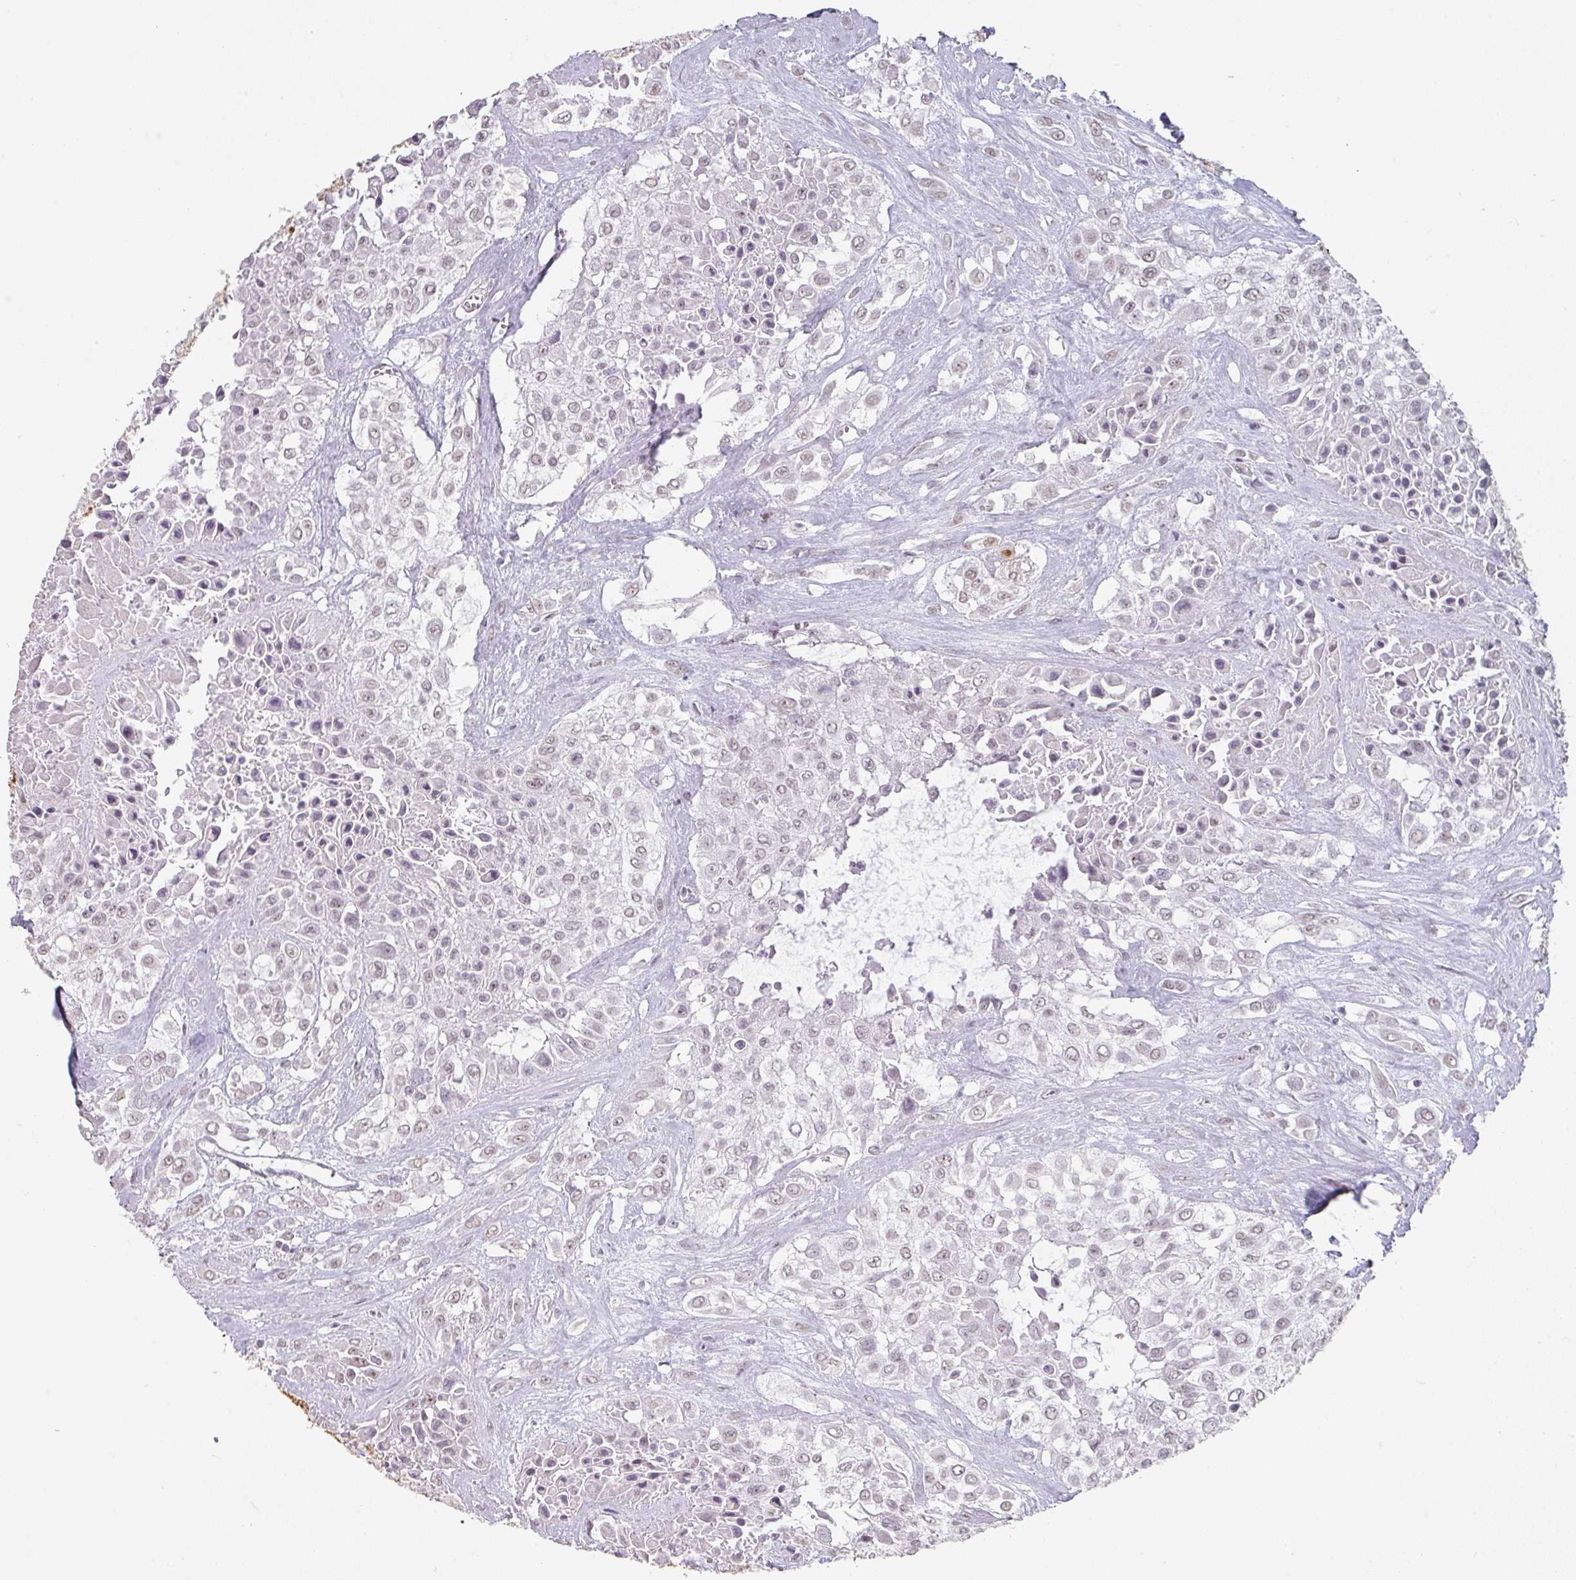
{"staining": {"intensity": "weak", "quantity": "<25%", "location": "nuclear"}, "tissue": "urothelial cancer", "cell_type": "Tumor cells", "image_type": "cancer", "snomed": [{"axis": "morphology", "description": "Urothelial carcinoma, High grade"}, {"axis": "topography", "description": "Urinary bladder"}], "caption": "Urothelial cancer stained for a protein using IHC shows no expression tumor cells.", "gene": "SPRR1A", "patient": {"sex": "male", "age": 67}}